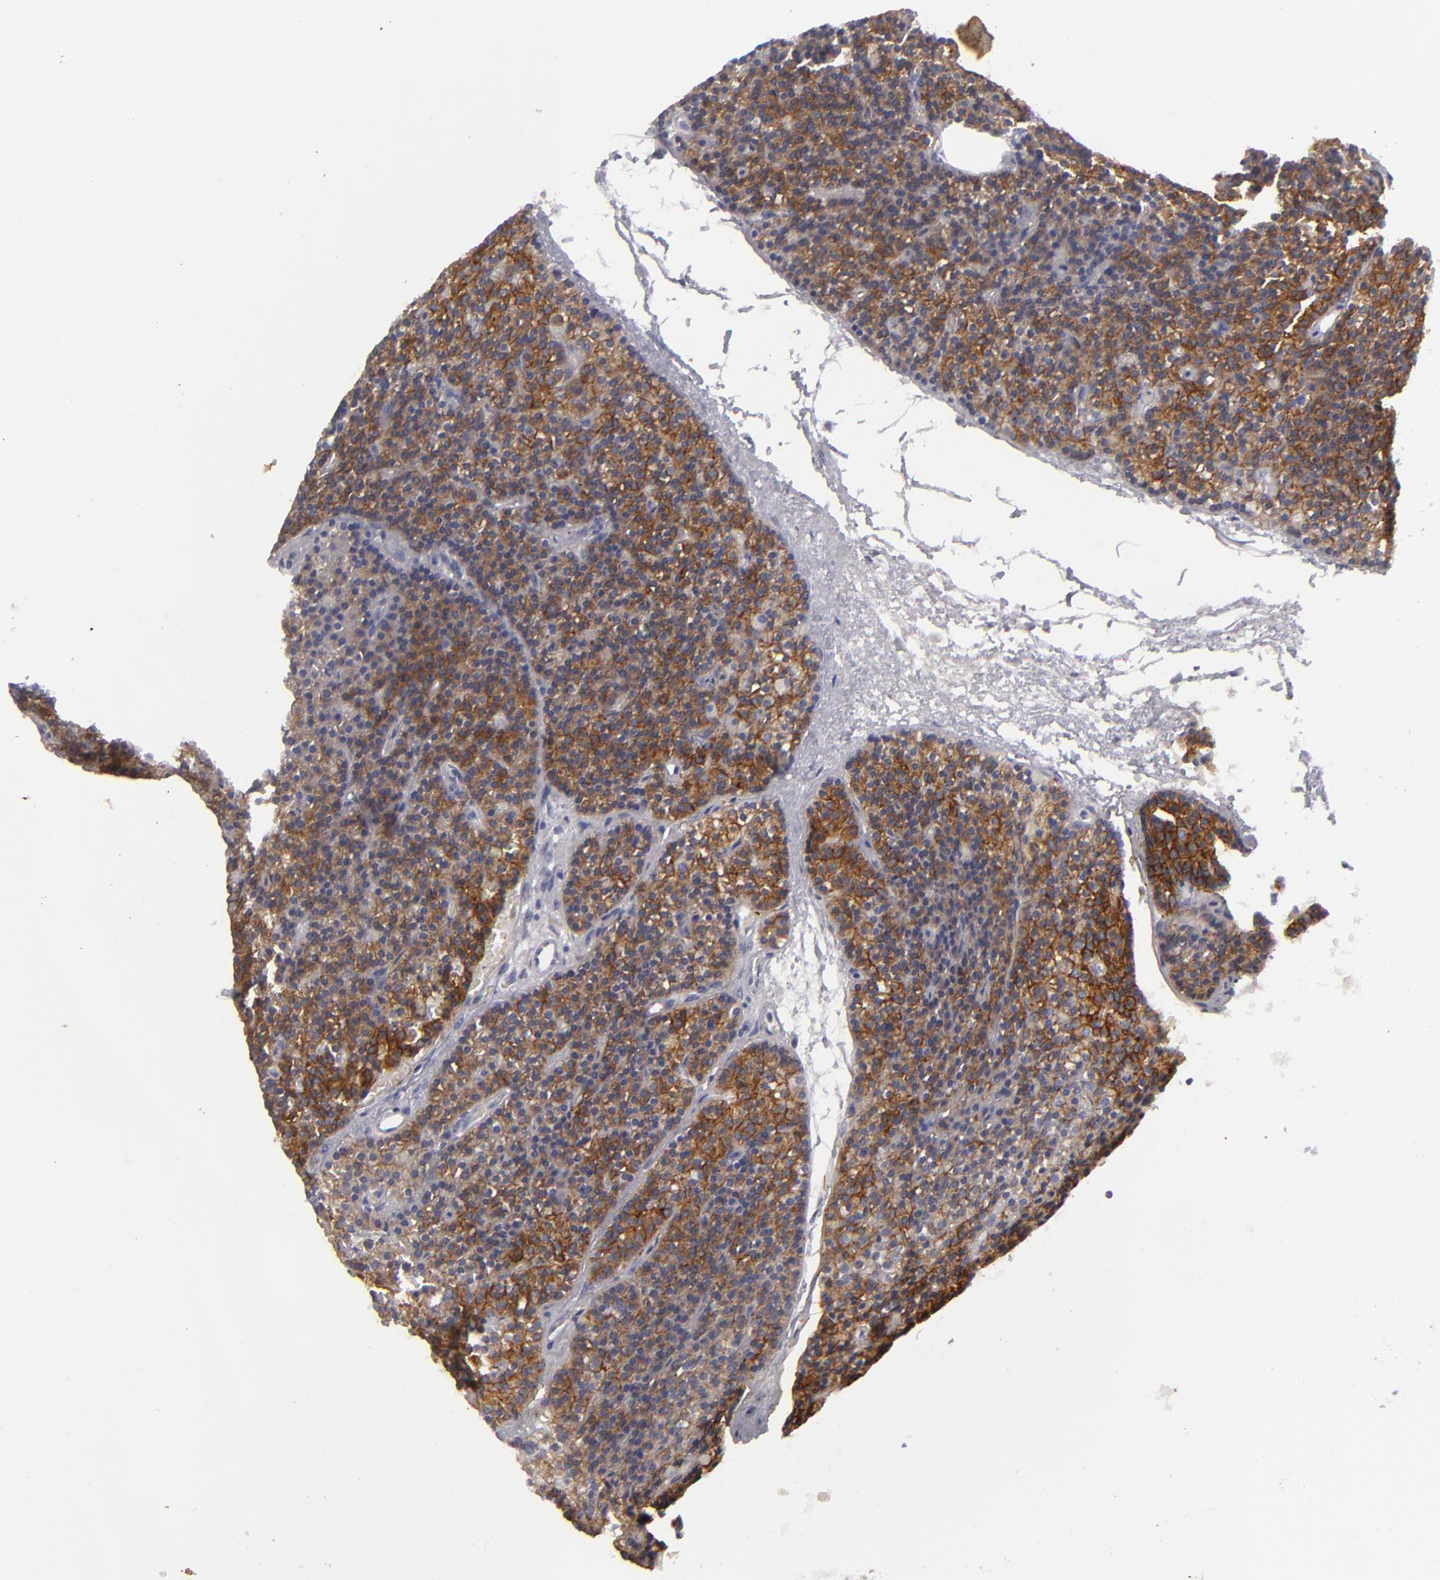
{"staining": {"intensity": "moderate", "quantity": "25%-75%", "location": "cytoplasmic/membranous"}, "tissue": "parathyroid gland", "cell_type": "Glandular cells", "image_type": "normal", "snomed": [{"axis": "morphology", "description": "Normal tissue, NOS"}, {"axis": "topography", "description": "Parathyroid gland"}], "caption": "Moderate cytoplasmic/membranous positivity is seen in about 25%-75% of glandular cells in unremarkable parathyroid gland. Immunohistochemistry (ihc) stains the protein of interest in brown and the nuclei are stained blue.", "gene": "JUP", "patient": {"sex": "male", "age": 57}}